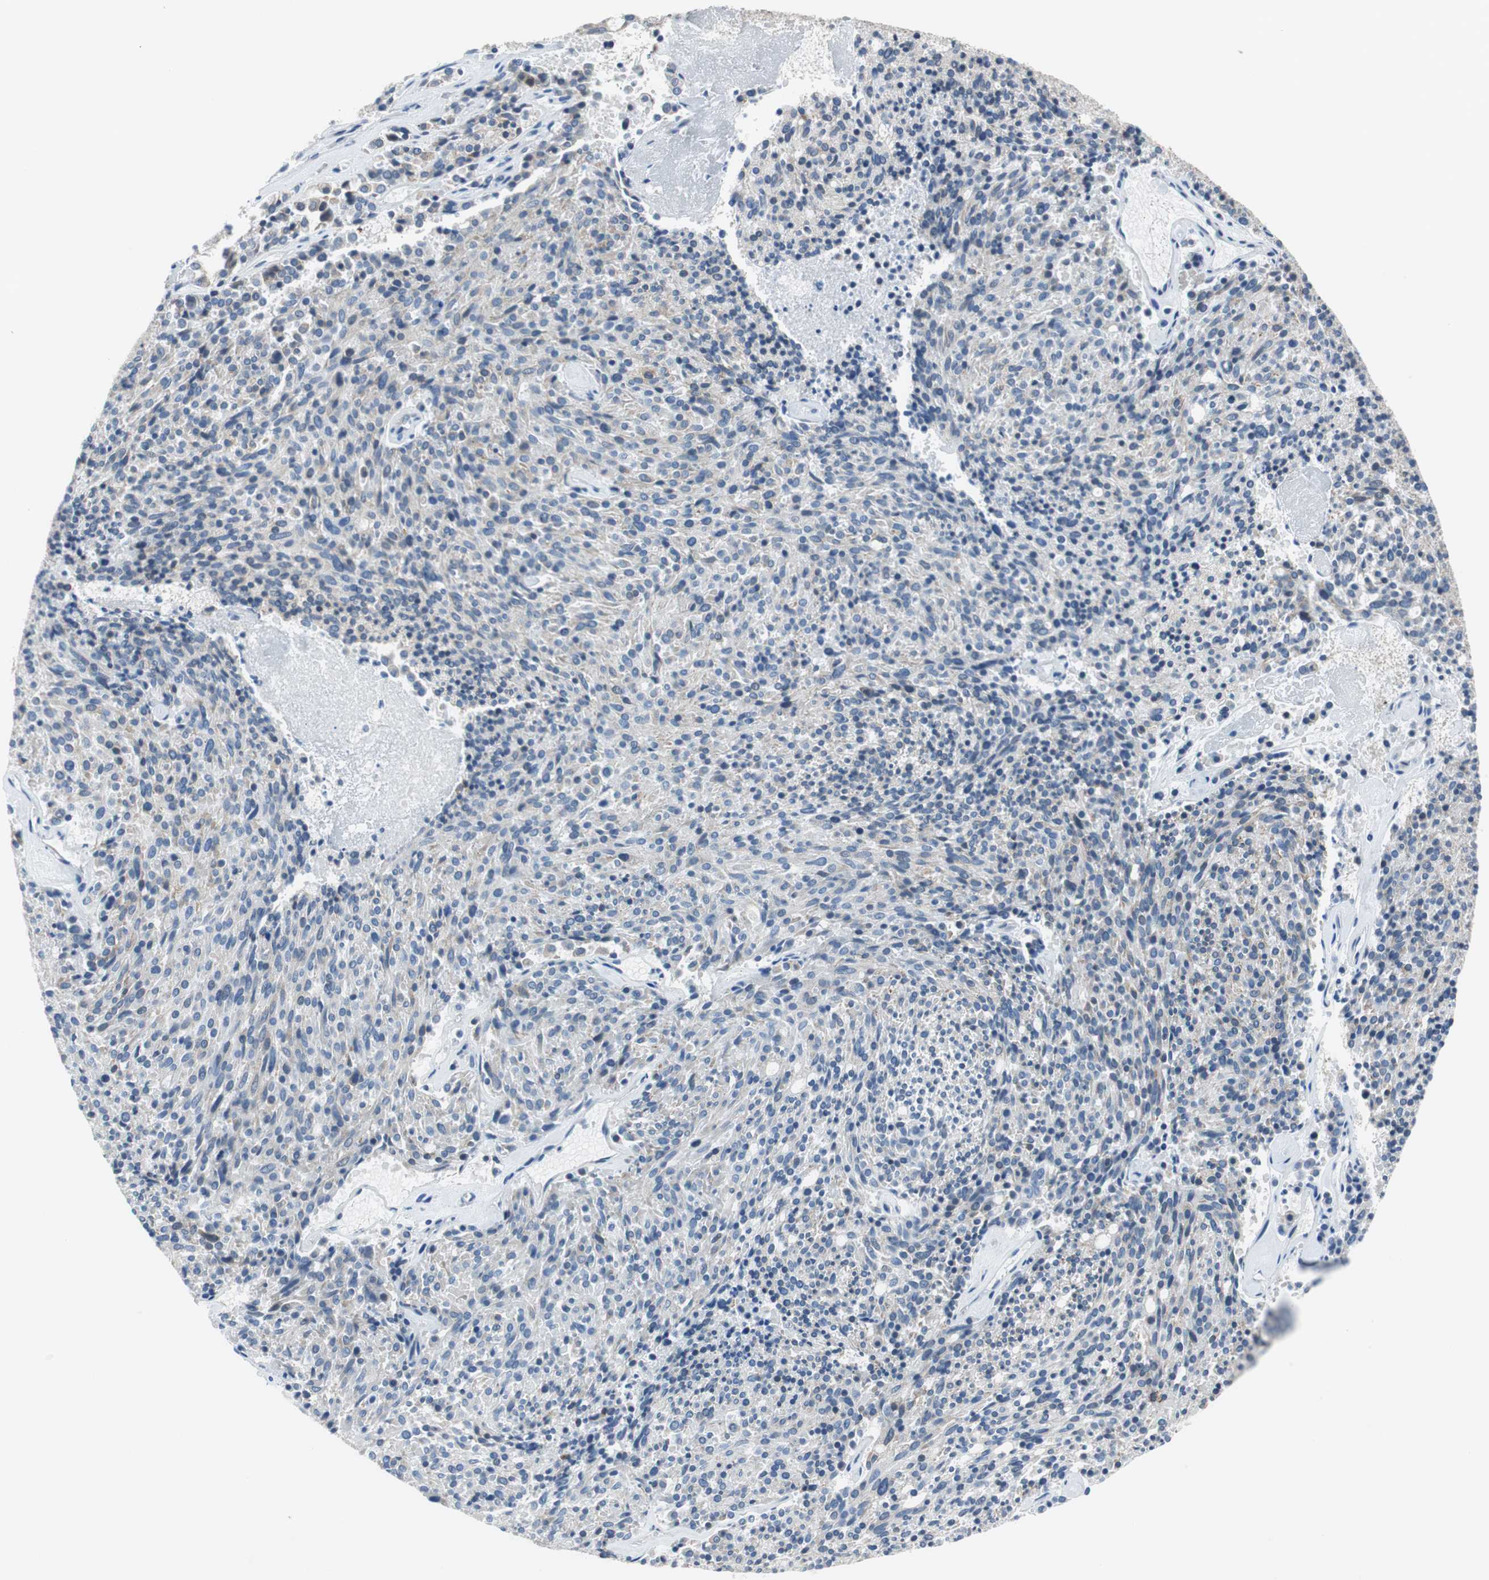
{"staining": {"intensity": "weak", "quantity": "25%-75%", "location": "cytoplasmic/membranous"}, "tissue": "carcinoid", "cell_type": "Tumor cells", "image_type": "cancer", "snomed": [{"axis": "morphology", "description": "Carcinoid, malignant, NOS"}, {"axis": "topography", "description": "Pancreas"}], "caption": "Immunohistochemistry micrograph of neoplastic tissue: human carcinoid (malignant) stained using immunohistochemistry (IHC) displays low levels of weak protein expression localized specifically in the cytoplasmic/membranous of tumor cells, appearing as a cytoplasmic/membranous brown color.", "gene": "PLAA", "patient": {"sex": "female", "age": 54}}